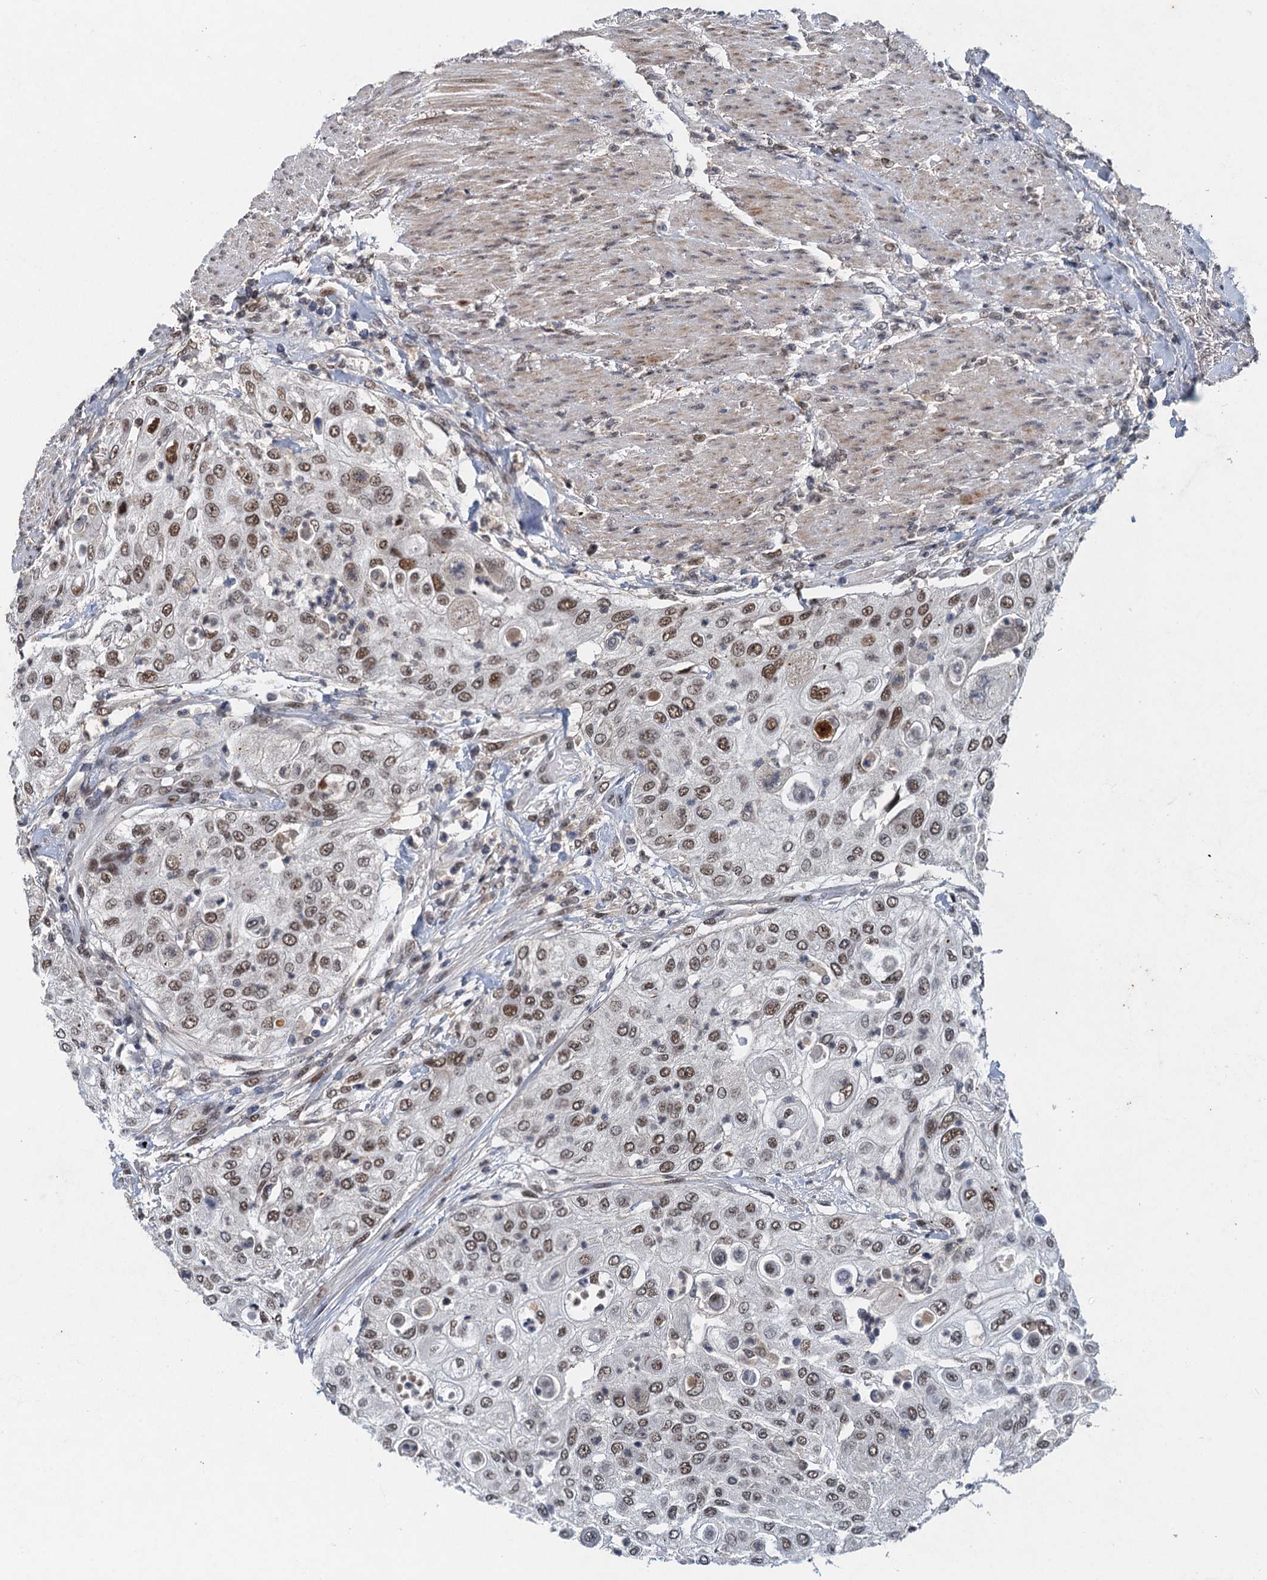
{"staining": {"intensity": "moderate", "quantity": "25%-75%", "location": "nuclear"}, "tissue": "urothelial cancer", "cell_type": "Tumor cells", "image_type": "cancer", "snomed": [{"axis": "morphology", "description": "Urothelial carcinoma, High grade"}, {"axis": "topography", "description": "Urinary bladder"}], "caption": "About 25%-75% of tumor cells in urothelial cancer exhibit moderate nuclear protein staining as visualized by brown immunohistochemical staining.", "gene": "CSTF3", "patient": {"sex": "female", "age": 79}}